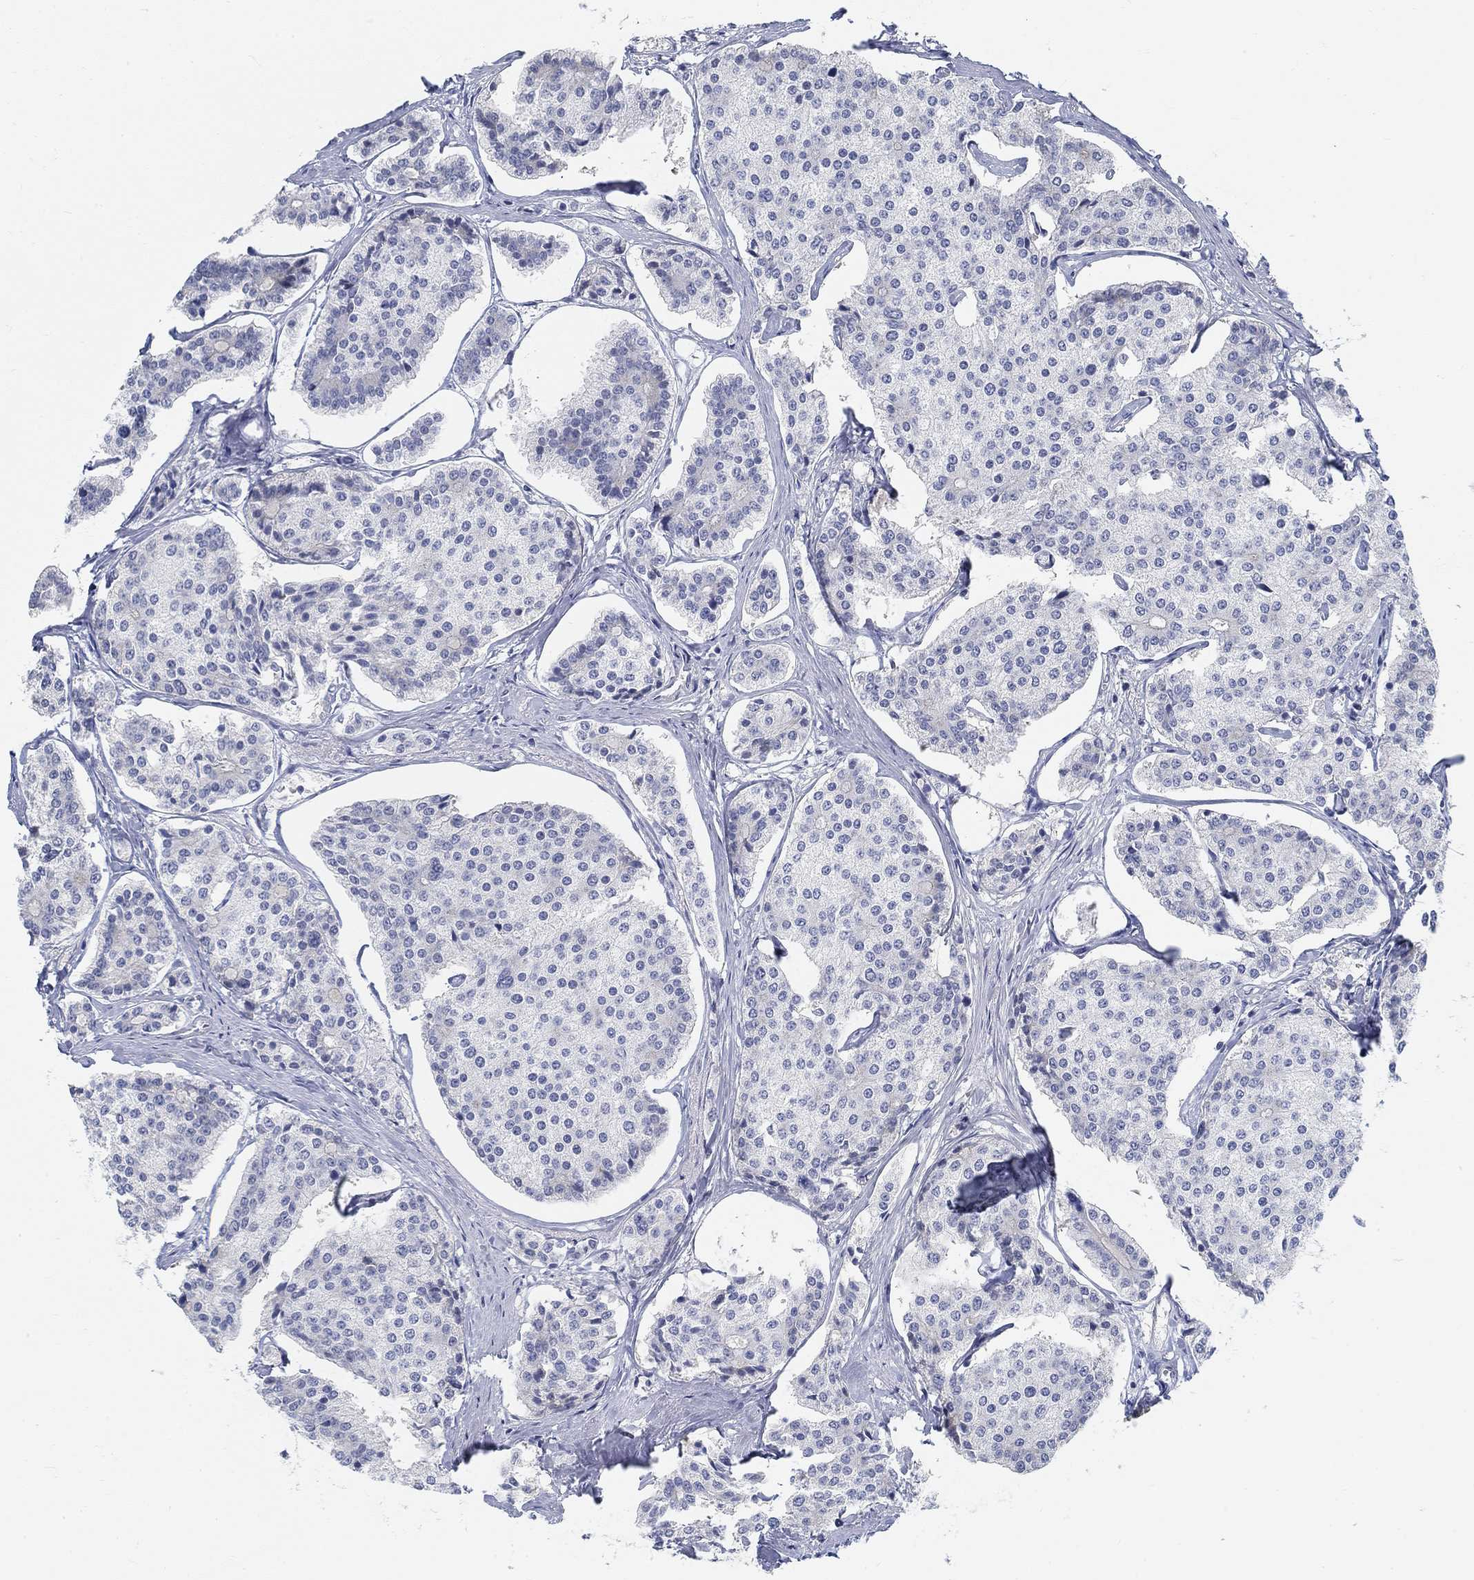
{"staining": {"intensity": "negative", "quantity": "none", "location": "none"}, "tissue": "carcinoid", "cell_type": "Tumor cells", "image_type": "cancer", "snomed": [{"axis": "morphology", "description": "Carcinoid, malignant, NOS"}, {"axis": "topography", "description": "Small intestine"}], "caption": "Tumor cells show no significant protein positivity in carcinoid.", "gene": "SNTG2", "patient": {"sex": "female", "age": 65}}